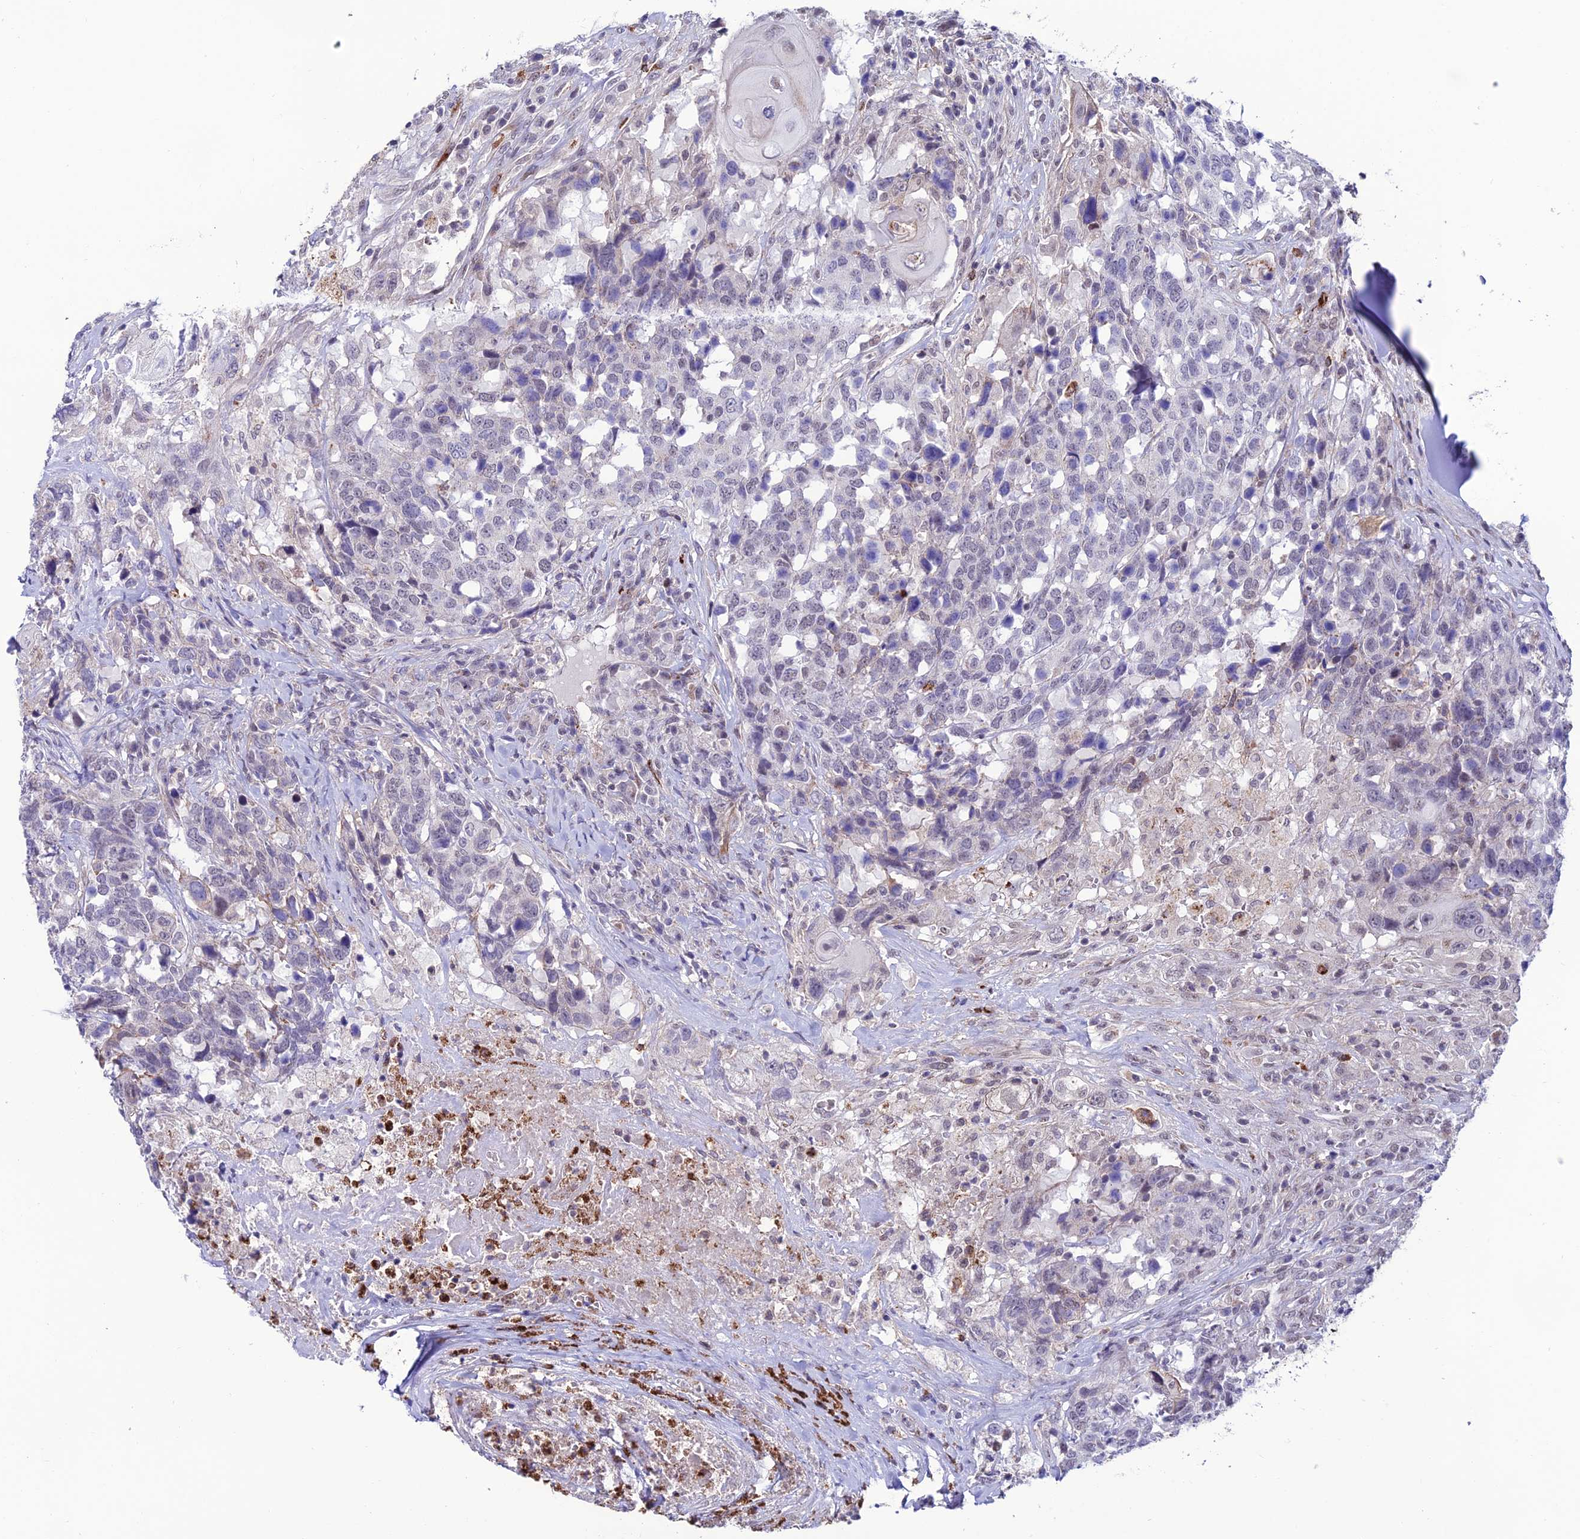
{"staining": {"intensity": "negative", "quantity": "none", "location": "none"}, "tissue": "head and neck cancer", "cell_type": "Tumor cells", "image_type": "cancer", "snomed": [{"axis": "morphology", "description": "Squamous cell carcinoma, NOS"}, {"axis": "topography", "description": "Head-Neck"}], "caption": "This is an immunohistochemistry (IHC) image of head and neck cancer (squamous cell carcinoma). There is no staining in tumor cells.", "gene": "COL6A6", "patient": {"sex": "male", "age": 66}}